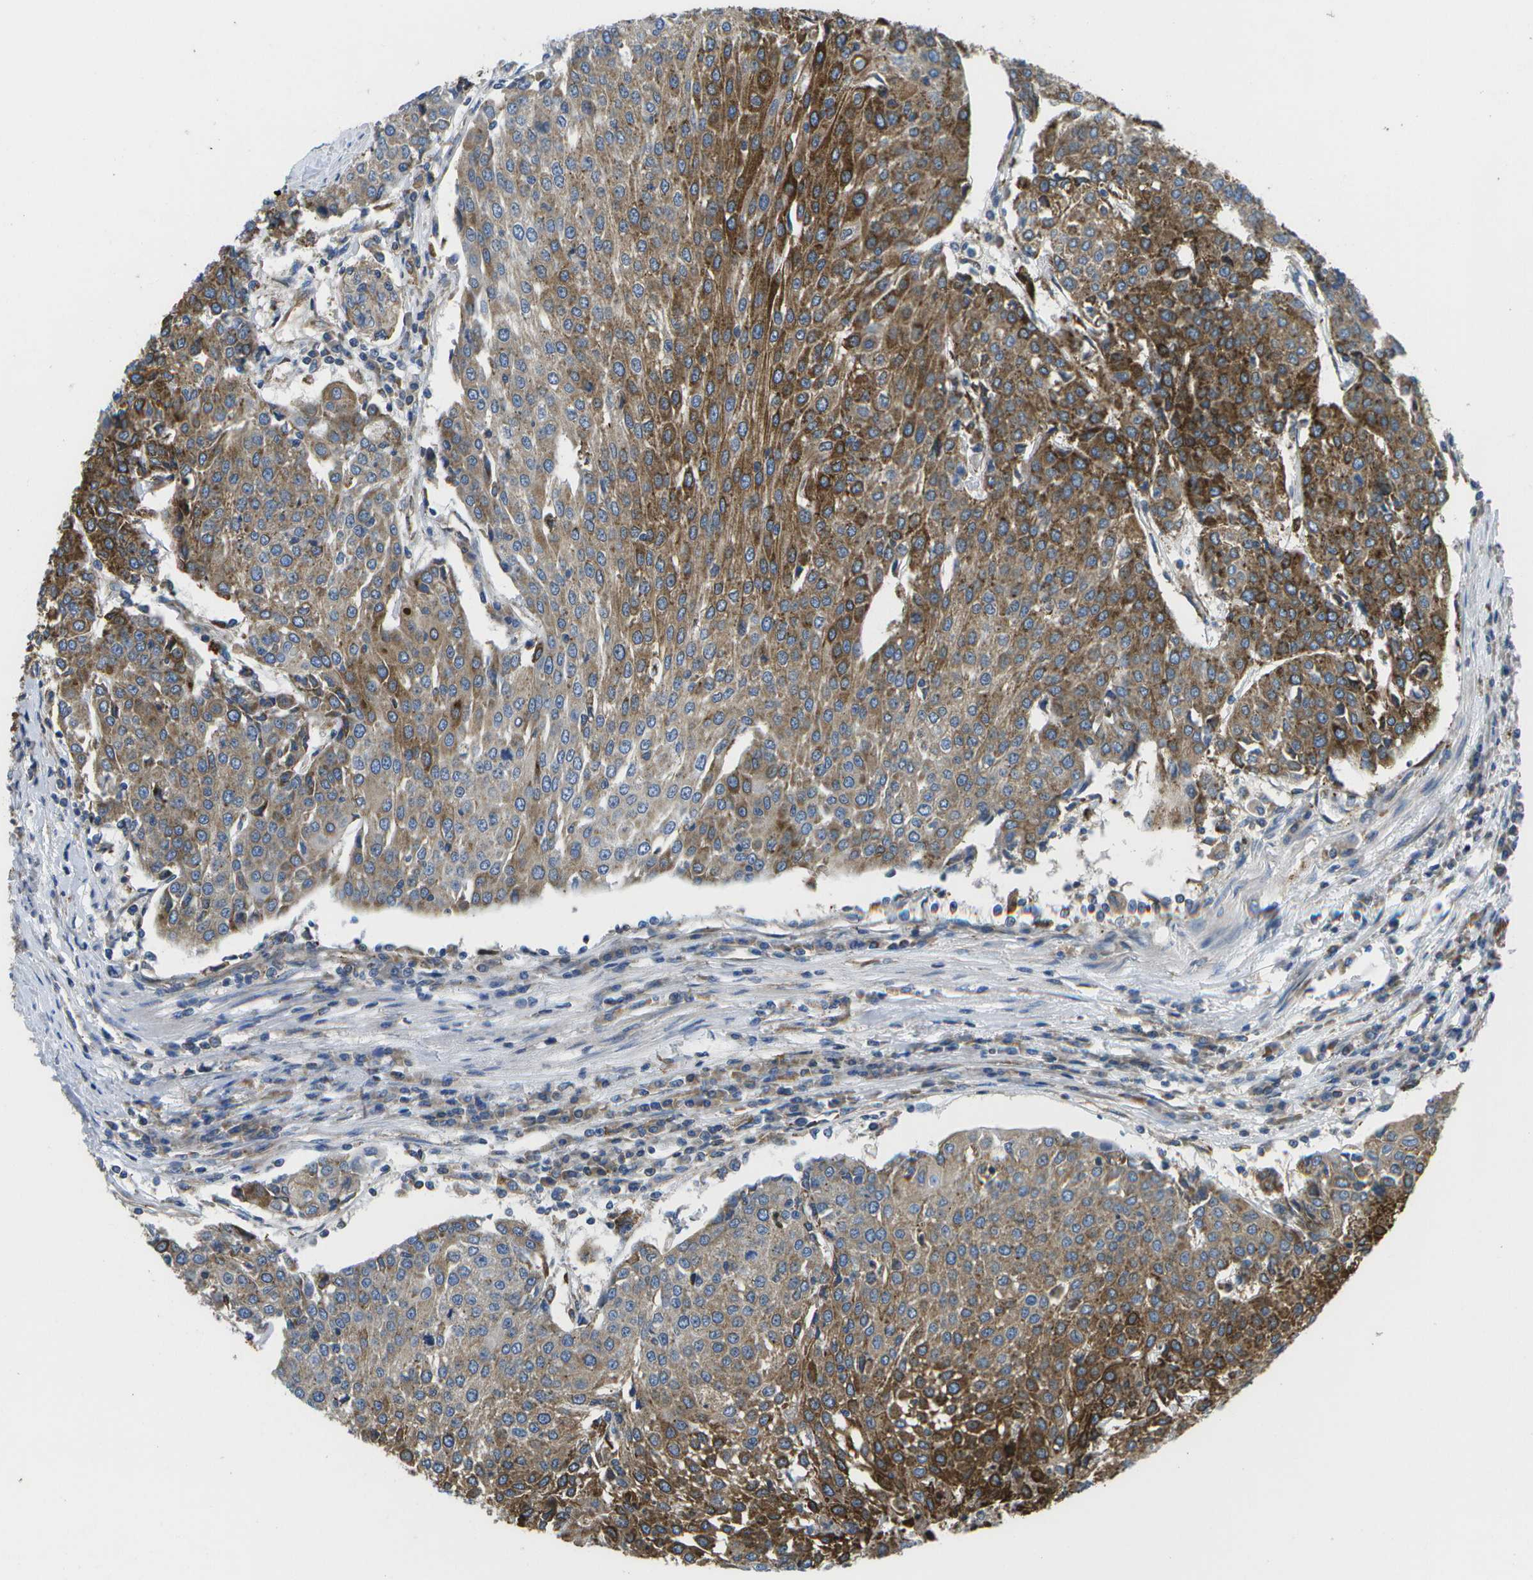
{"staining": {"intensity": "strong", "quantity": ">75%", "location": "cytoplasmic/membranous"}, "tissue": "urothelial cancer", "cell_type": "Tumor cells", "image_type": "cancer", "snomed": [{"axis": "morphology", "description": "Urothelial carcinoma, High grade"}, {"axis": "topography", "description": "Urinary bladder"}], "caption": "Urothelial carcinoma (high-grade) stained with immunohistochemistry shows strong cytoplasmic/membranous expression in approximately >75% of tumor cells. The staining is performed using DAB brown chromogen to label protein expression. The nuclei are counter-stained blue using hematoxylin.", "gene": "GDF5", "patient": {"sex": "female", "age": 85}}